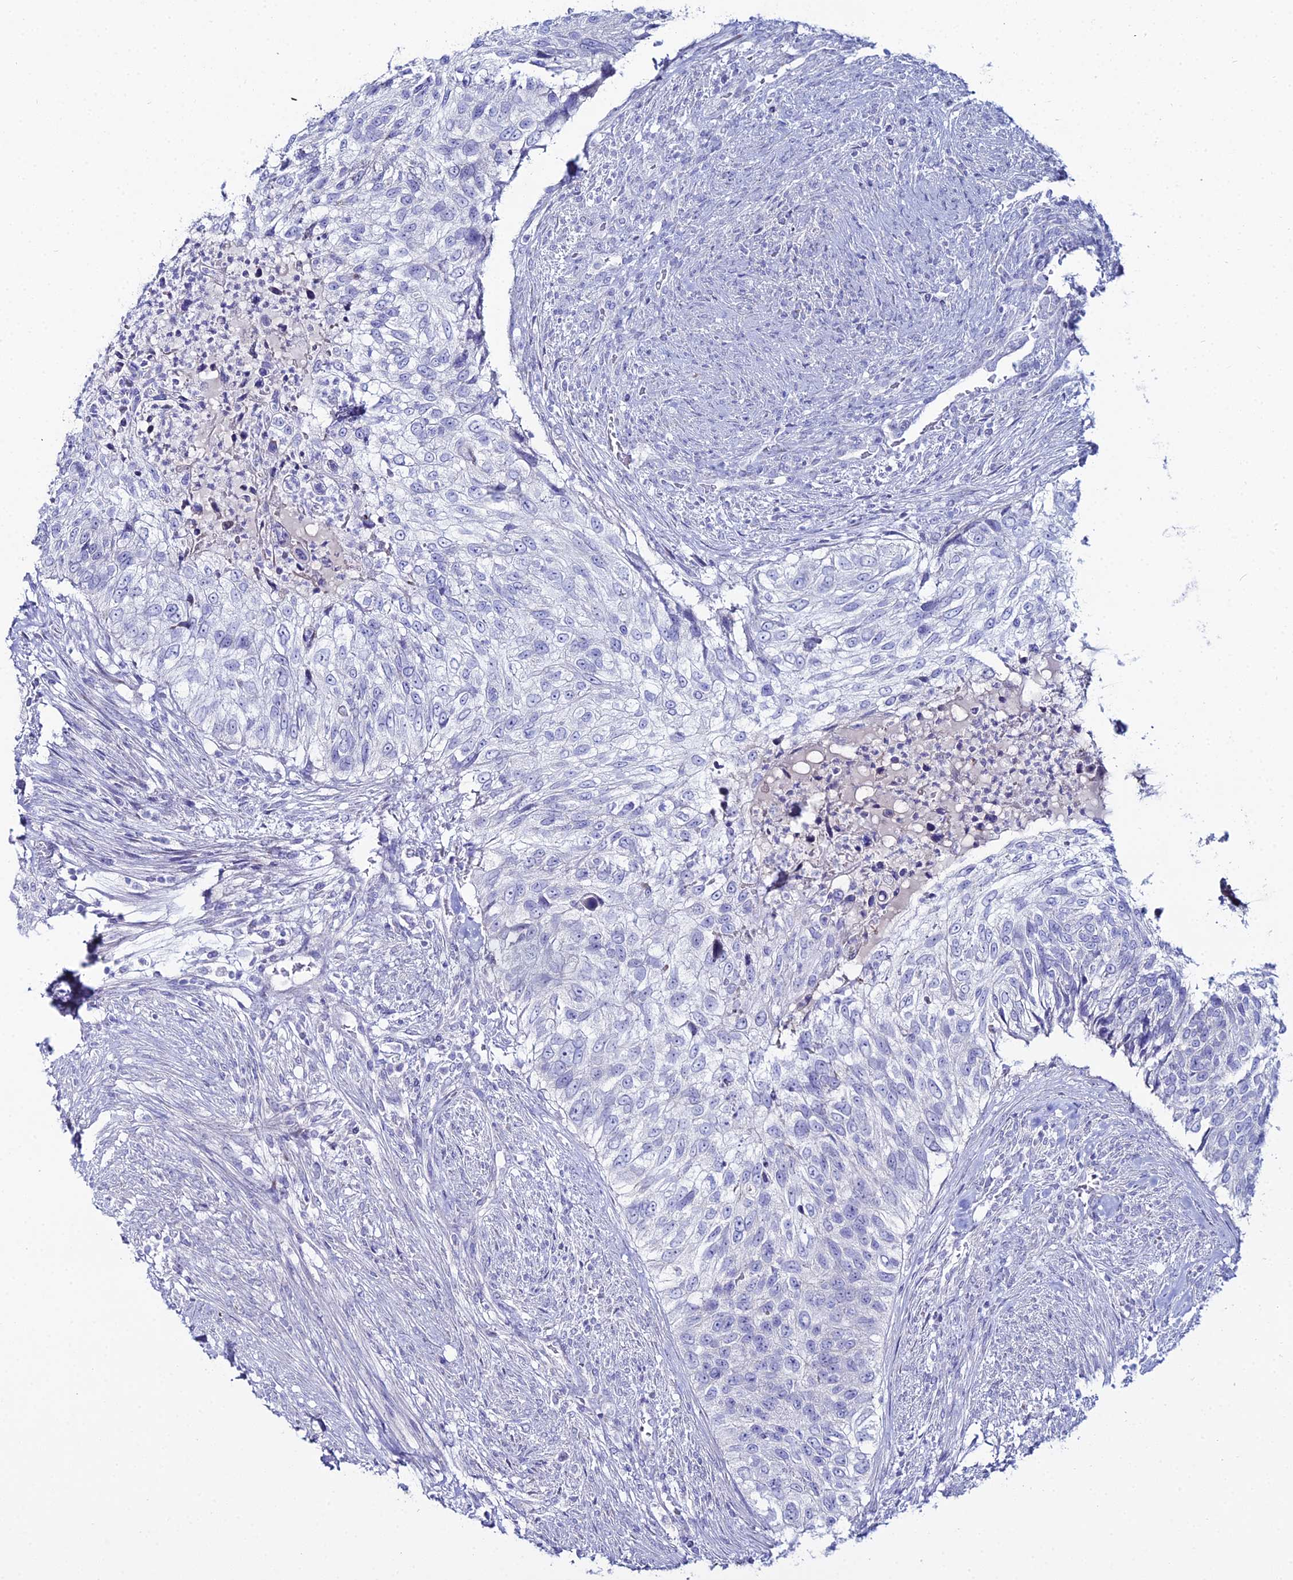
{"staining": {"intensity": "negative", "quantity": "none", "location": "none"}, "tissue": "urothelial cancer", "cell_type": "Tumor cells", "image_type": "cancer", "snomed": [{"axis": "morphology", "description": "Urothelial carcinoma, High grade"}, {"axis": "topography", "description": "Urinary bladder"}], "caption": "There is no significant staining in tumor cells of high-grade urothelial carcinoma. The staining was performed using DAB to visualize the protein expression in brown, while the nuclei were stained in blue with hematoxylin (Magnification: 20x).", "gene": "DHX34", "patient": {"sex": "female", "age": 60}}